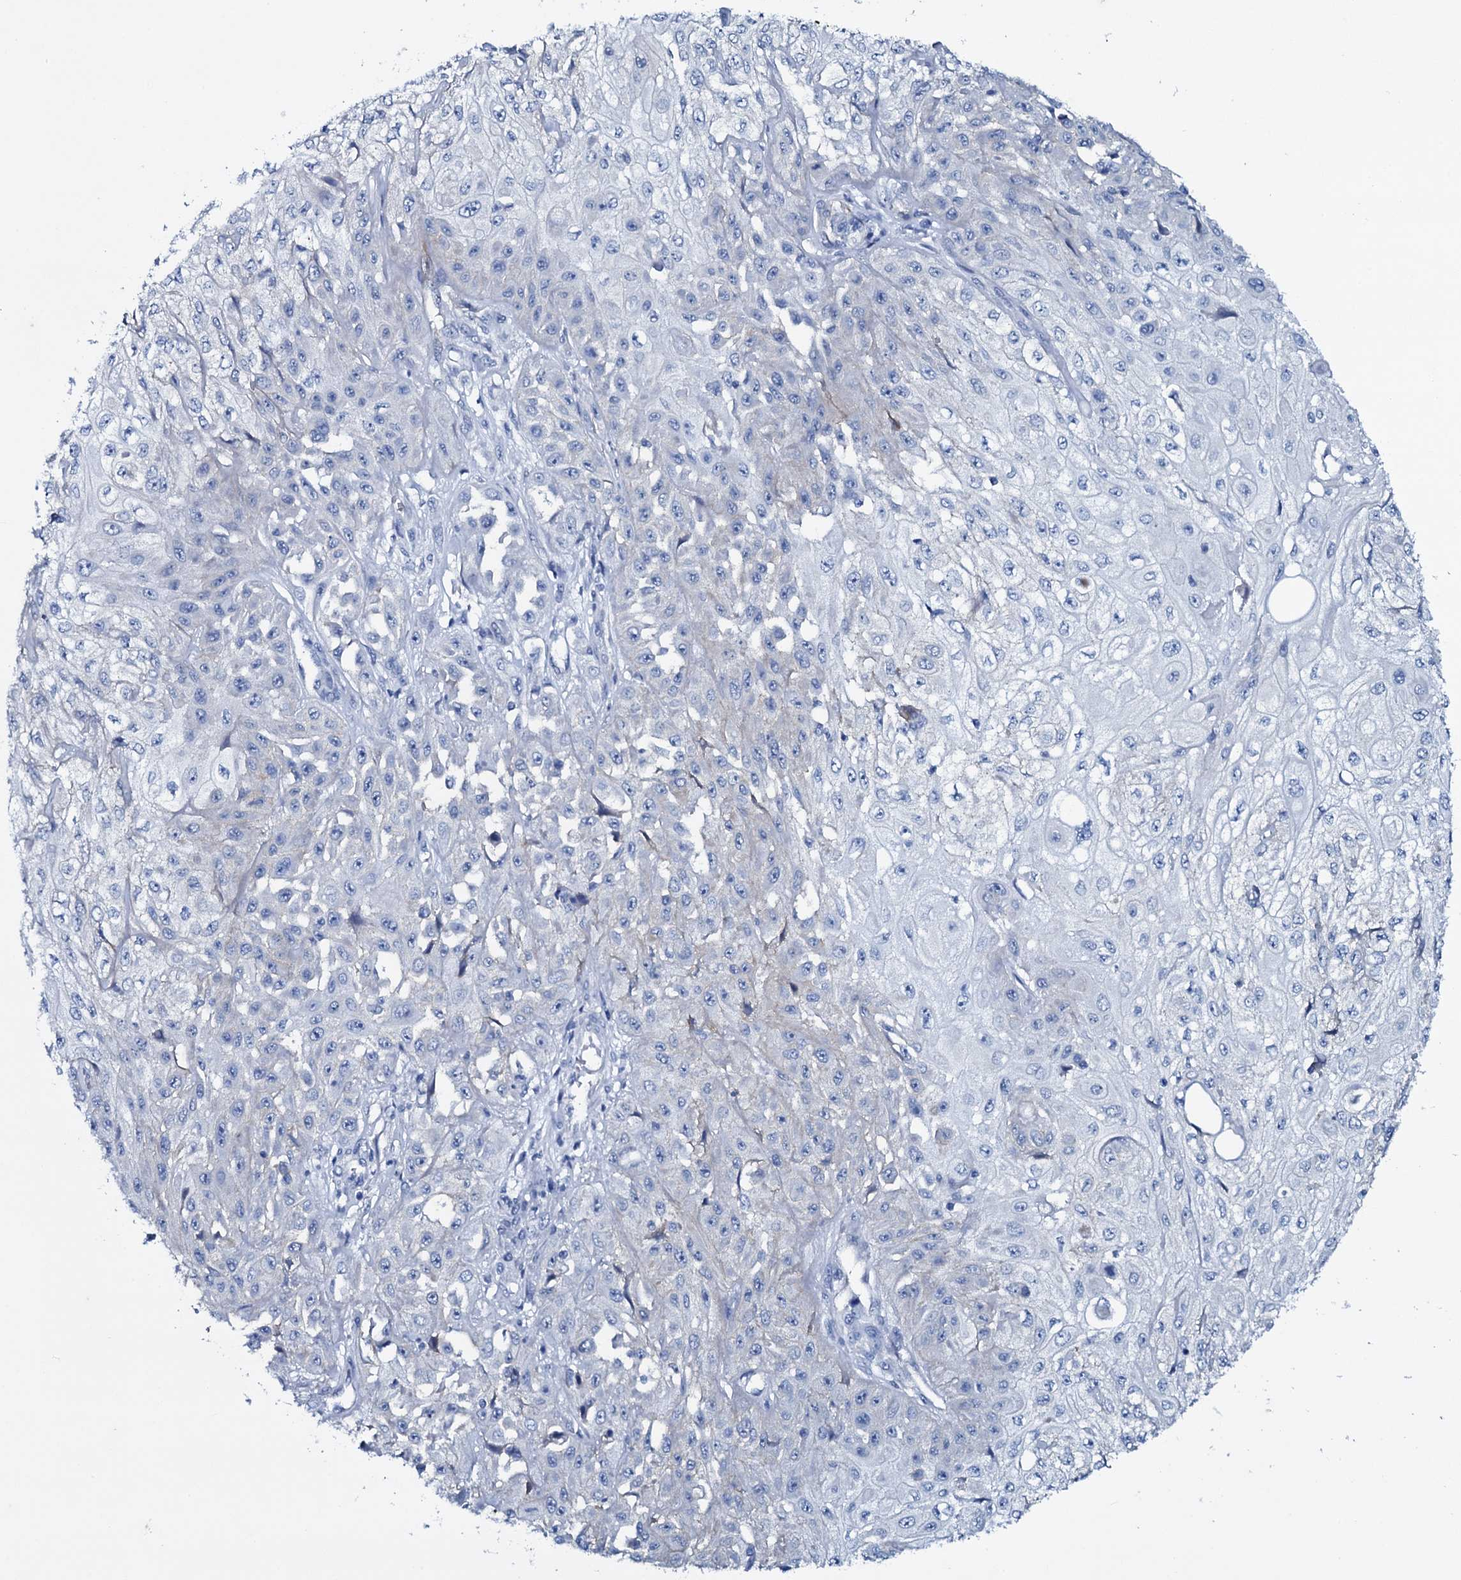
{"staining": {"intensity": "negative", "quantity": "none", "location": "none"}, "tissue": "skin cancer", "cell_type": "Tumor cells", "image_type": "cancer", "snomed": [{"axis": "morphology", "description": "Squamous cell carcinoma, NOS"}, {"axis": "morphology", "description": "Squamous cell carcinoma, metastatic, NOS"}, {"axis": "topography", "description": "Skin"}, {"axis": "topography", "description": "Lymph node"}], "caption": "Tumor cells show no significant positivity in skin cancer.", "gene": "SLC4A7", "patient": {"sex": "male", "age": 75}}